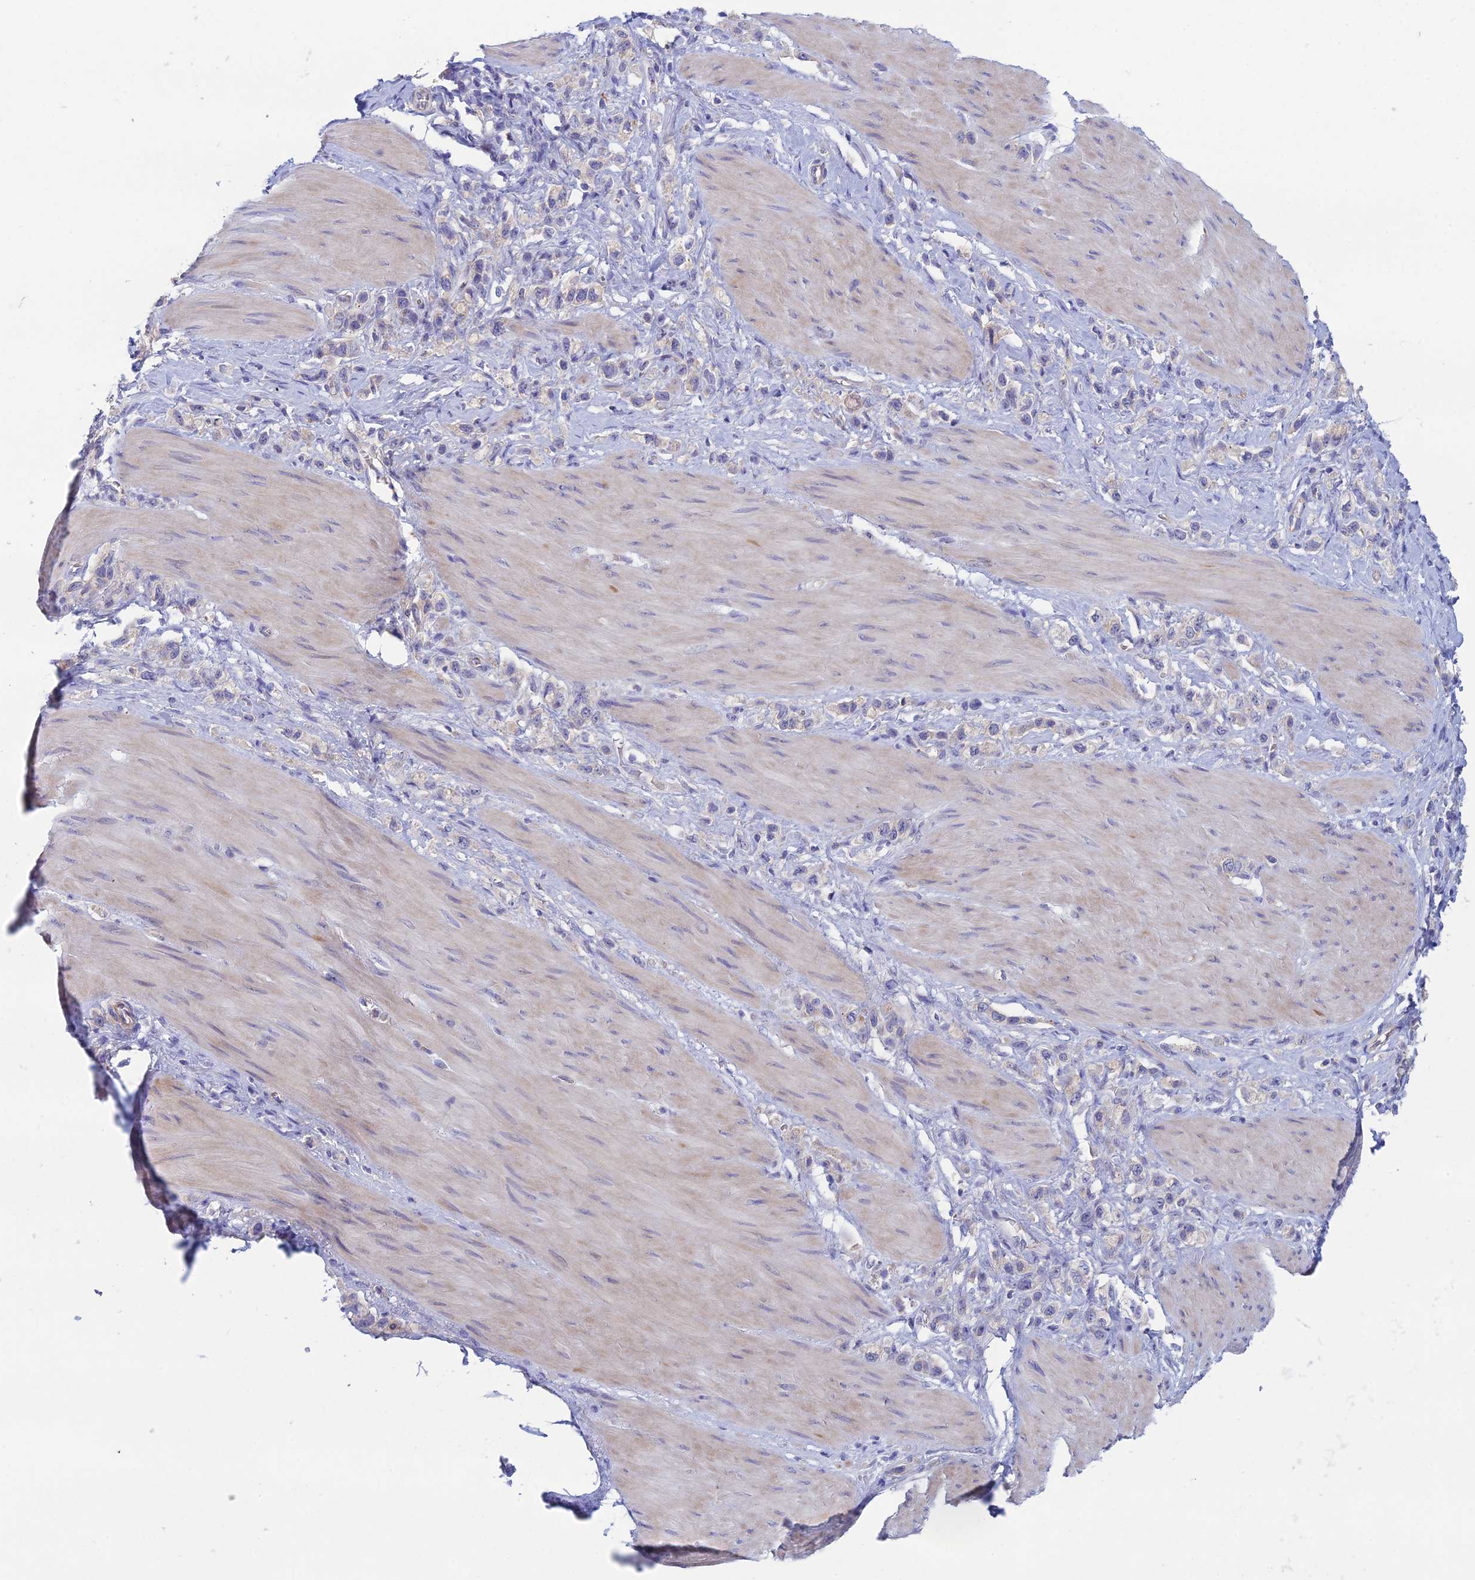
{"staining": {"intensity": "negative", "quantity": "none", "location": "none"}, "tissue": "stomach cancer", "cell_type": "Tumor cells", "image_type": "cancer", "snomed": [{"axis": "morphology", "description": "Adenocarcinoma, NOS"}, {"axis": "topography", "description": "Stomach"}], "caption": "Immunohistochemical staining of stomach adenocarcinoma demonstrates no significant staining in tumor cells.", "gene": "ZNF564", "patient": {"sex": "female", "age": 65}}